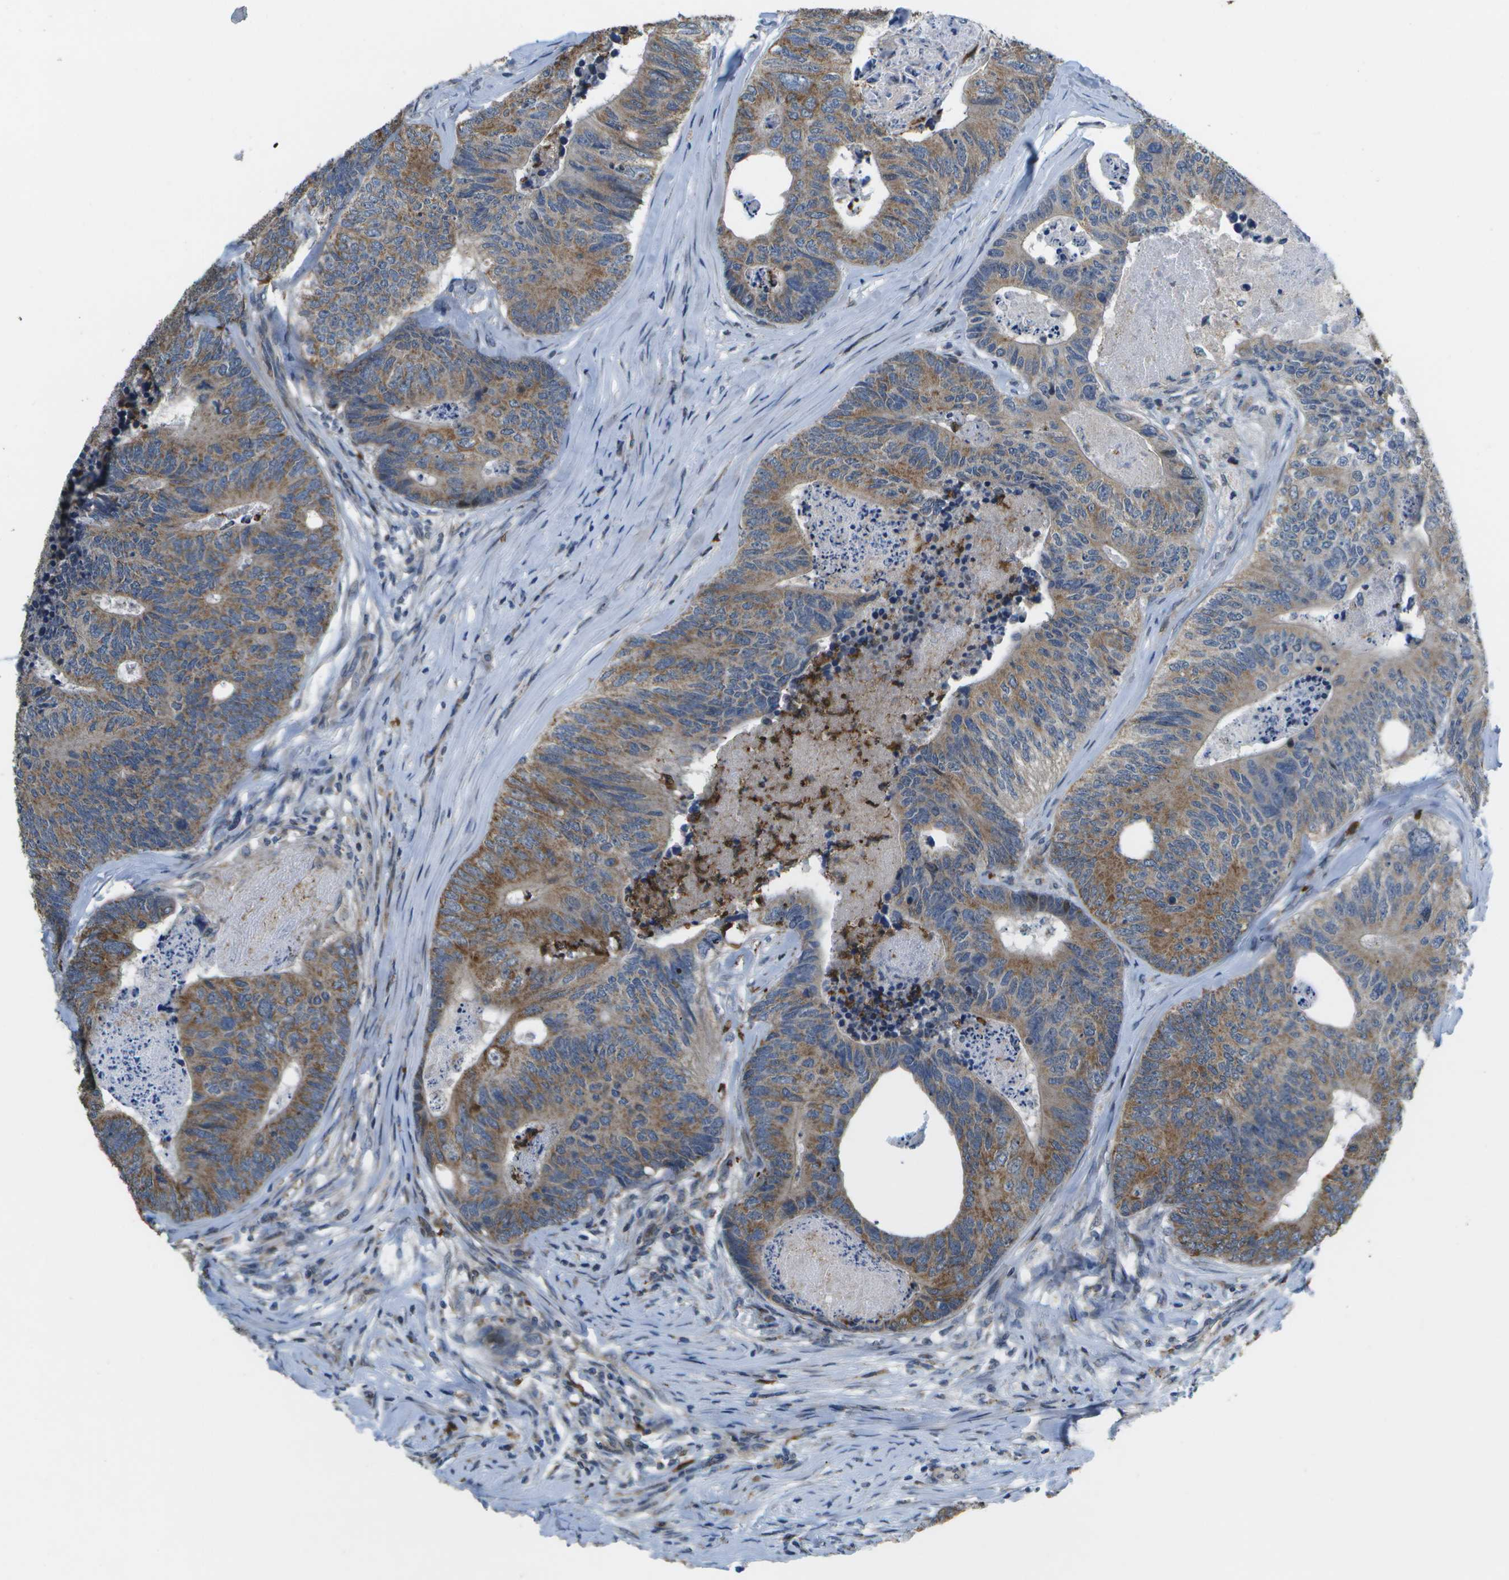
{"staining": {"intensity": "moderate", "quantity": ">75%", "location": "cytoplasmic/membranous"}, "tissue": "colorectal cancer", "cell_type": "Tumor cells", "image_type": "cancer", "snomed": [{"axis": "morphology", "description": "Adenocarcinoma, NOS"}, {"axis": "topography", "description": "Colon"}], "caption": "Adenocarcinoma (colorectal) stained for a protein (brown) demonstrates moderate cytoplasmic/membranous positive expression in approximately >75% of tumor cells.", "gene": "GALNT15", "patient": {"sex": "female", "age": 57}}